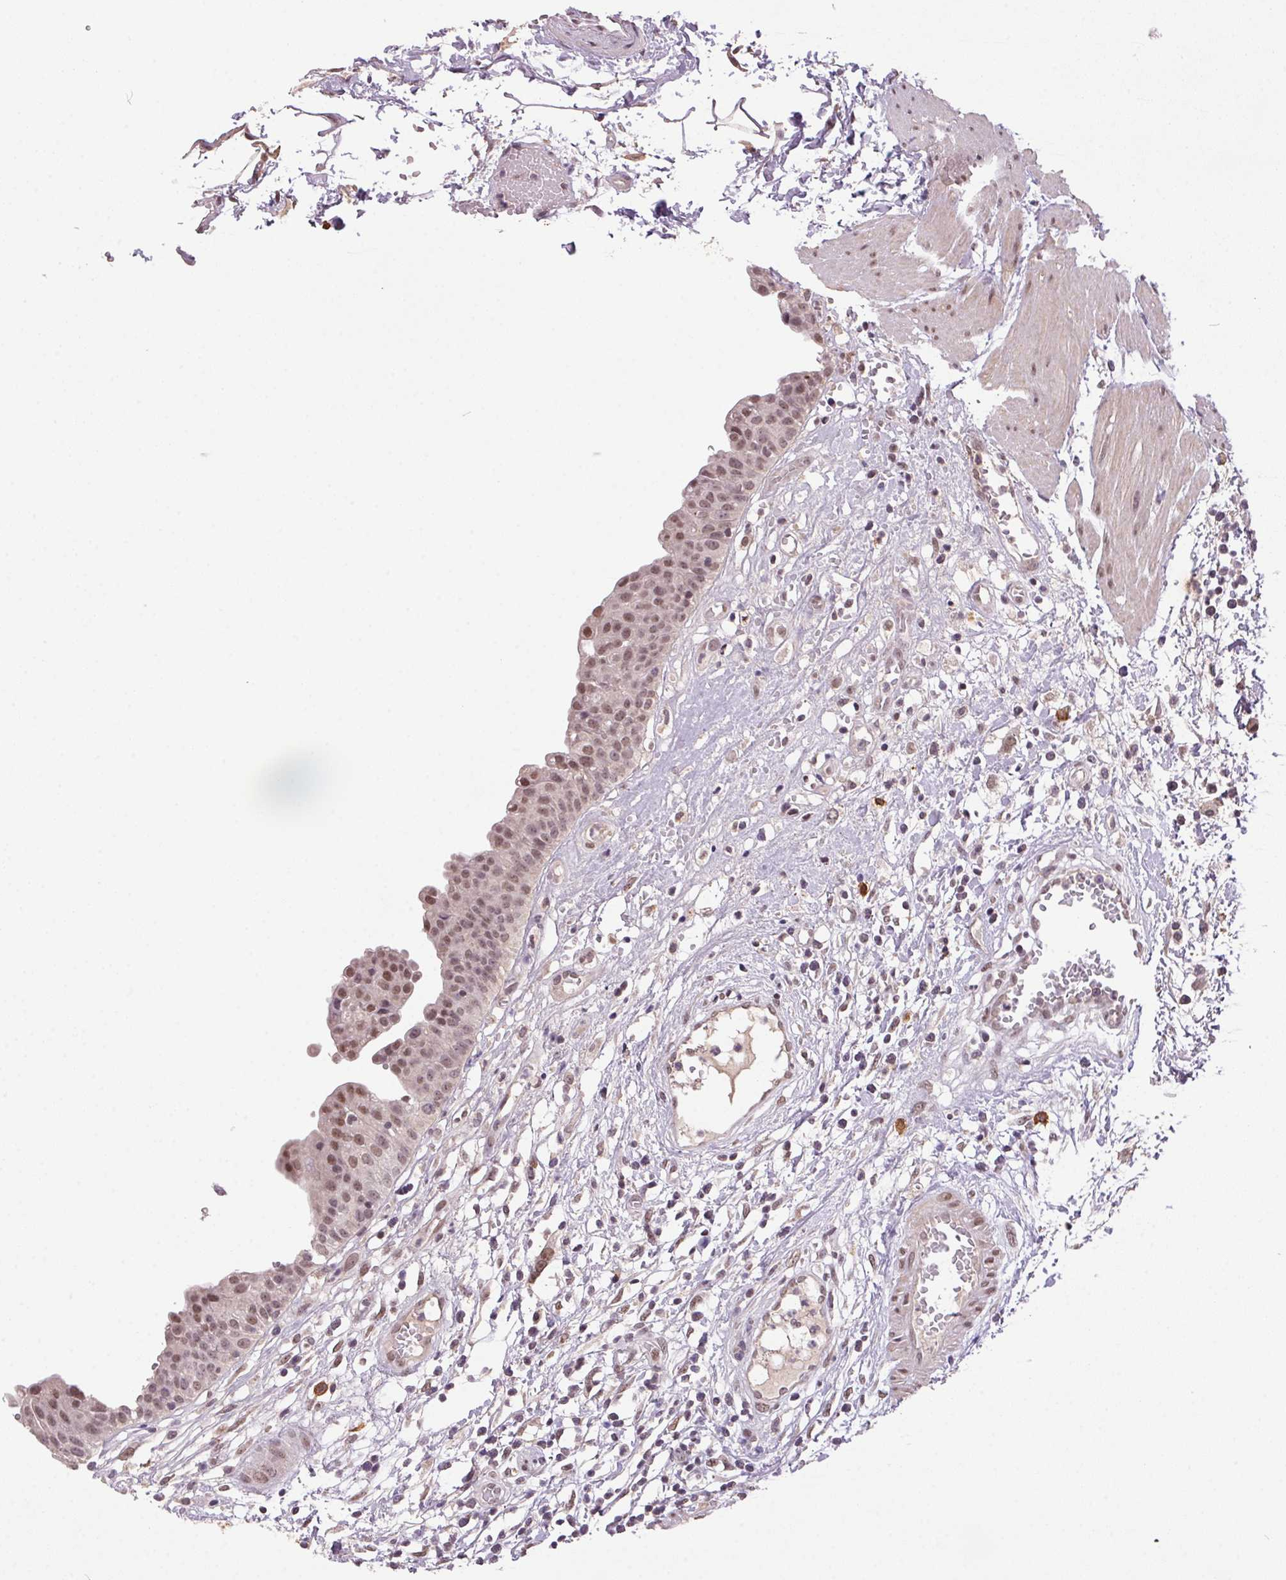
{"staining": {"intensity": "moderate", "quantity": ">75%", "location": "nuclear"}, "tissue": "urinary bladder", "cell_type": "Urothelial cells", "image_type": "normal", "snomed": [{"axis": "morphology", "description": "Normal tissue, NOS"}, {"axis": "topography", "description": "Urinary bladder"}], "caption": "A medium amount of moderate nuclear positivity is present in approximately >75% of urothelial cells in unremarkable urinary bladder.", "gene": "ZBTB4", "patient": {"sex": "male", "age": 64}}